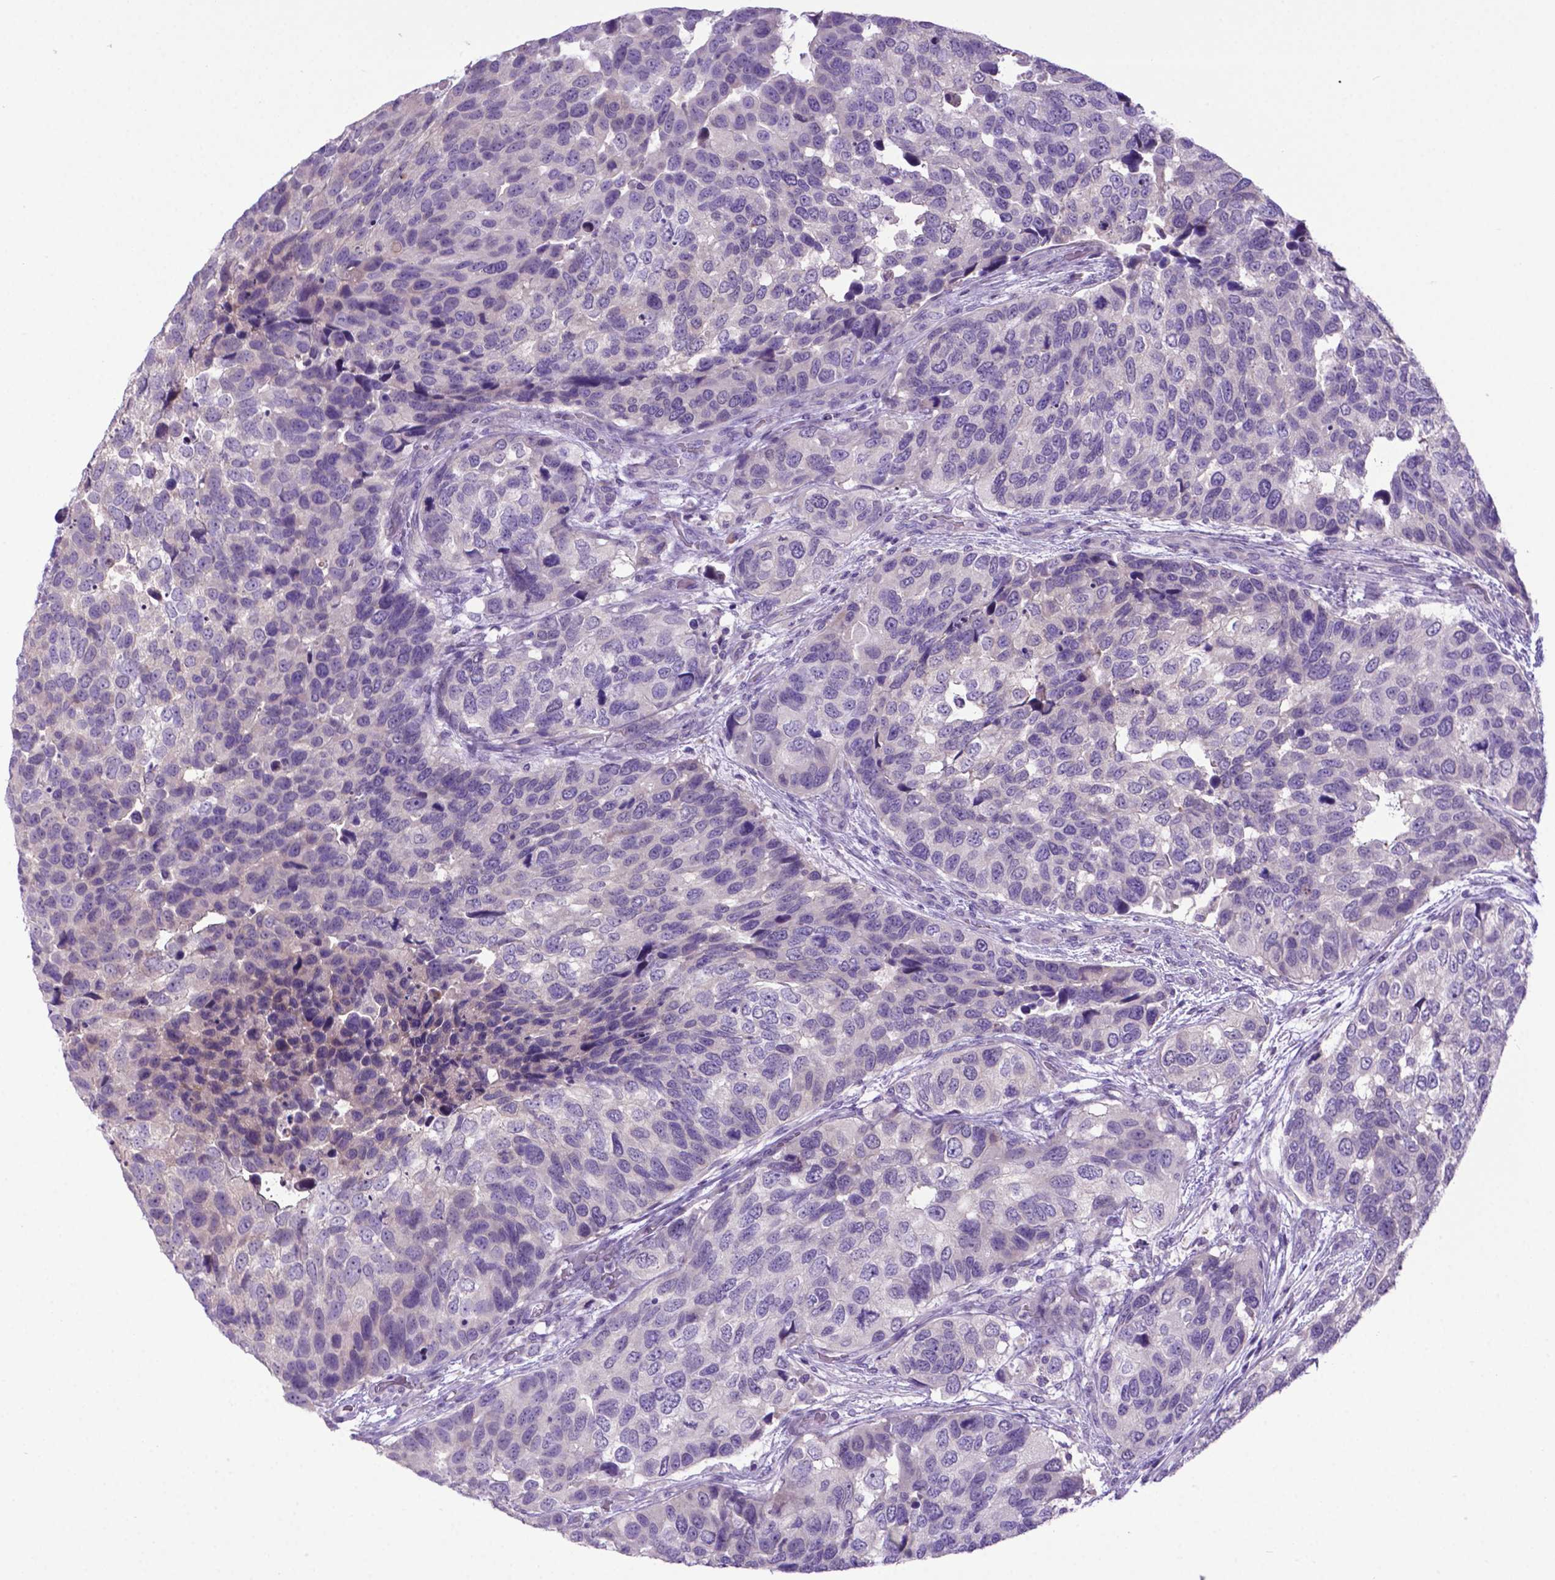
{"staining": {"intensity": "negative", "quantity": "none", "location": "none"}, "tissue": "urothelial cancer", "cell_type": "Tumor cells", "image_type": "cancer", "snomed": [{"axis": "morphology", "description": "Urothelial carcinoma, High grade"}, {"axis": "topography", "description": "Urinary bladder"}], "caption": "Immunohistochemistry of urothelial carcinoma (high-grade) displays no positivity in tumor cells.", "gene": "ADRA2B", "patient": {"sex": "male", "age": 60}}